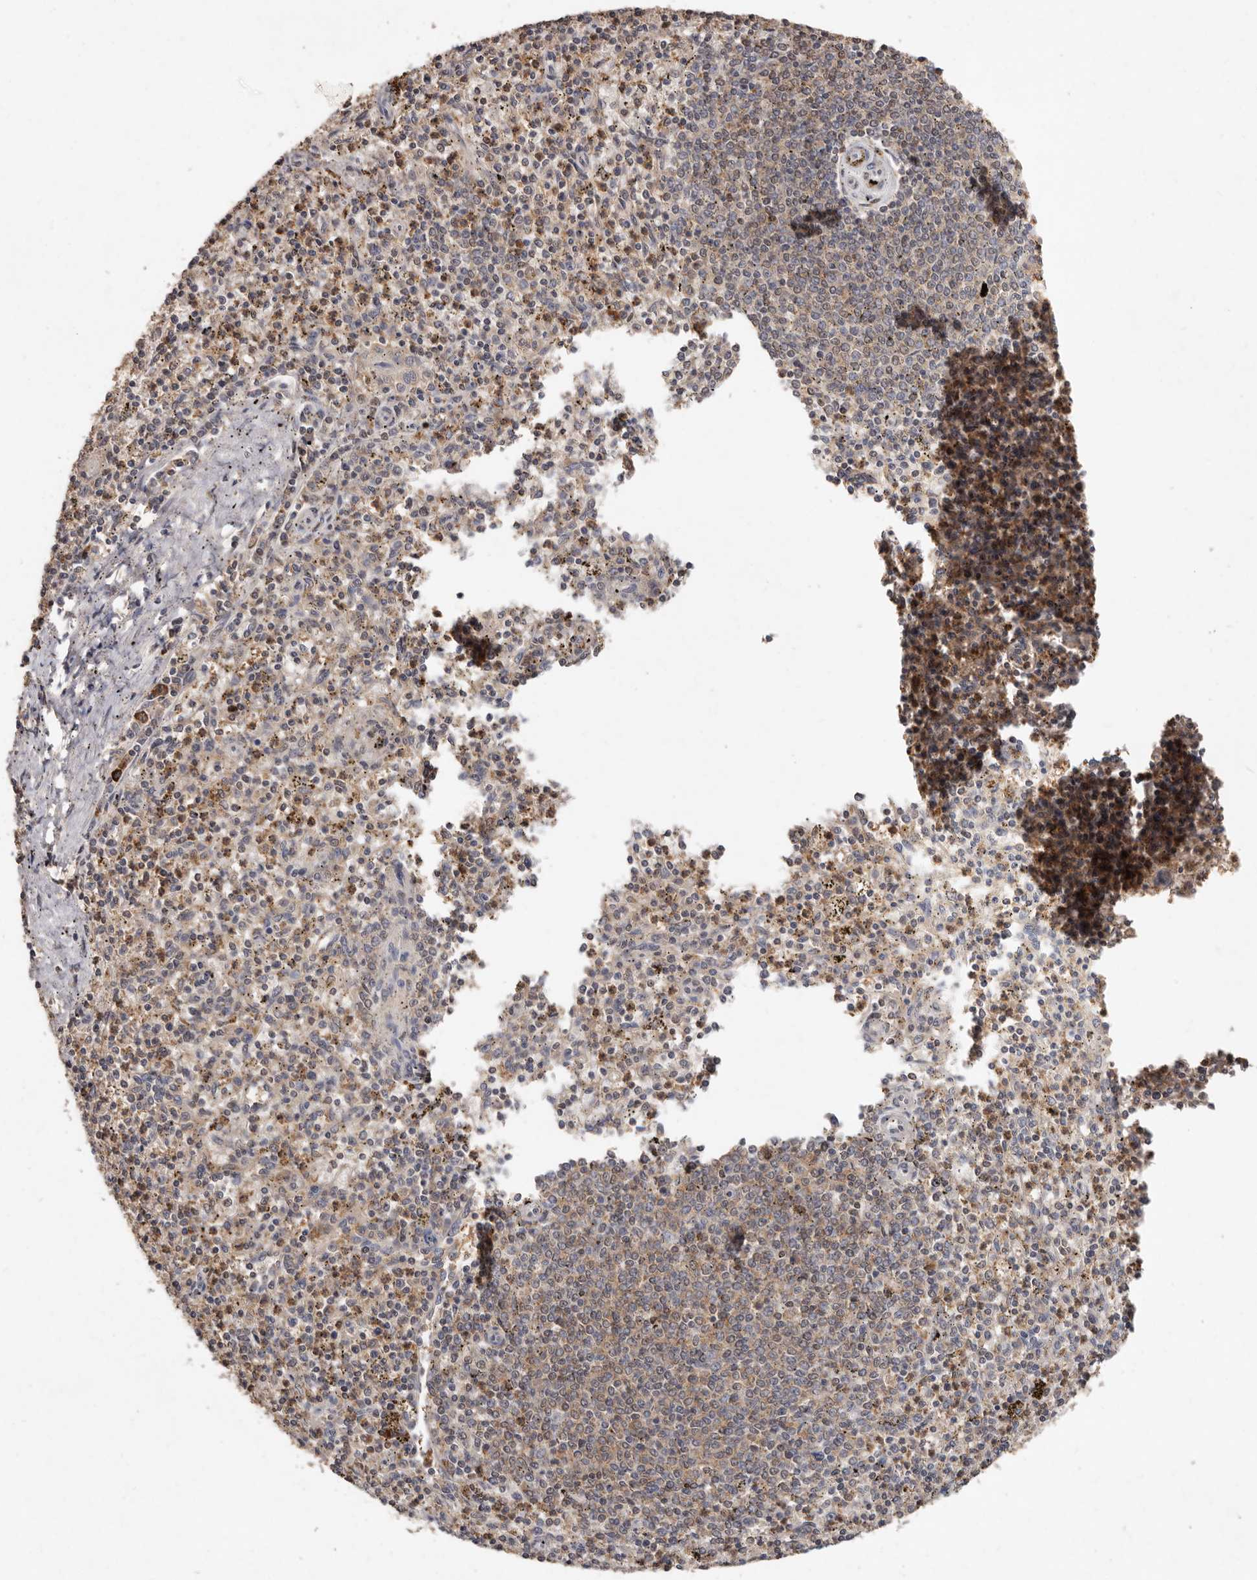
{"staining": {"intensity": "moderate", "quantity": "25%-75%", "location": "cytoplasmic/membranous"}, "tissue": "spleen", "cell_type": "Cells in red pulp", "image_type": "normal", "snomed": [{"axis": "morphology", "description": "Normal tissue, NOS"}, {"axis": "topography", "description": "Spleen"}], "caption": "Immunohistochemical staining of unremarkable spleen displays medium levels of moderate cytoplasmic/membranous expression in about 25%-75% of cells in red pulp. The staining was performed using DAB (3,3'-diaminobenzidine), with brown indicating positive protein expression. Nuclei are stained blue with hematoxylin.", "gene": "EDEM1", "patient": {"sex": "male", "age": 72}}